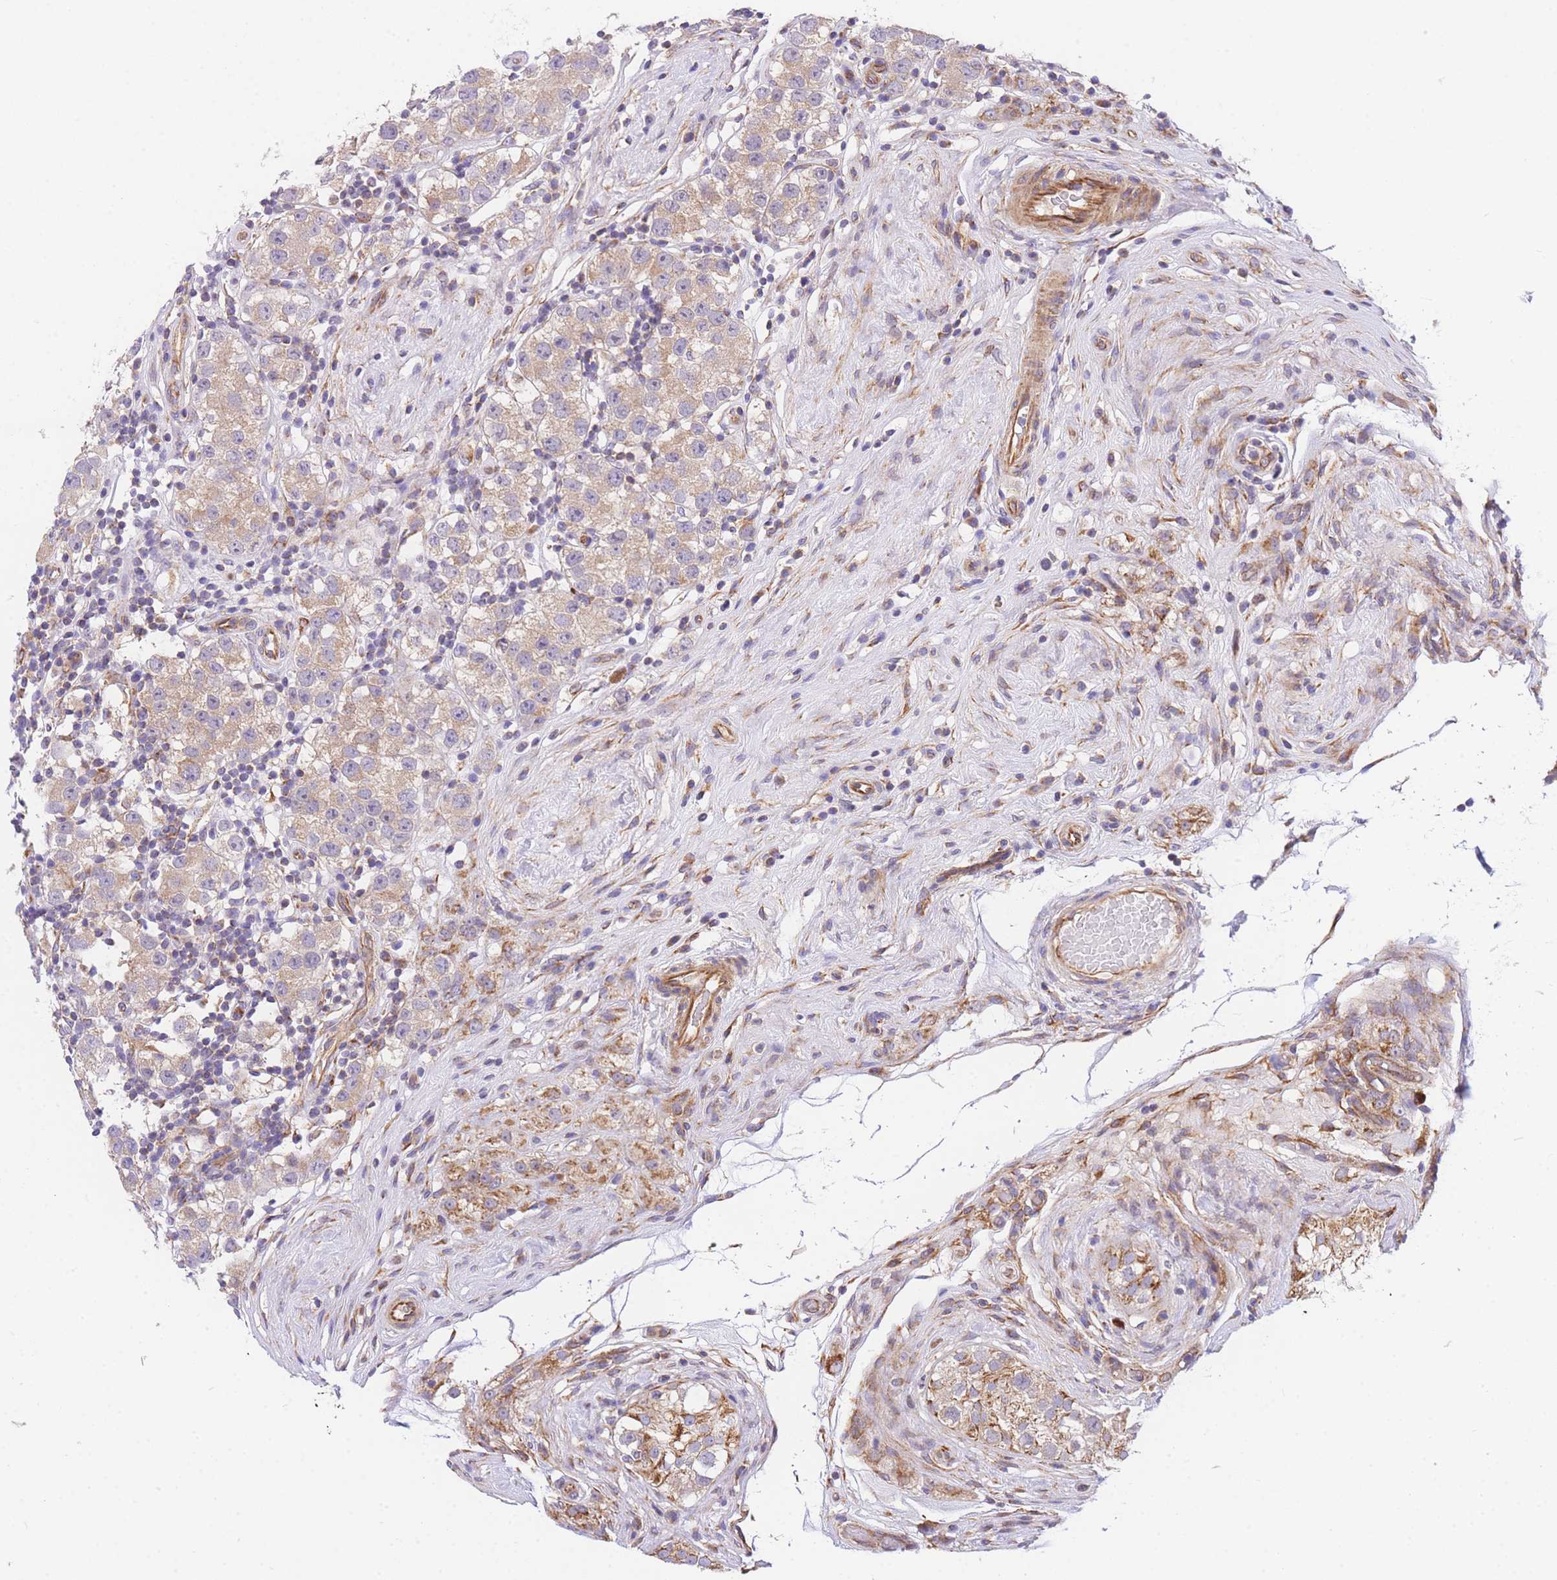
{"staining": {"intensity": "weak", "quantity": ">75%", "location": "cytoplasmic/membranous"}, "tissue": "testis cancer", "cell_type": "Tumor cells", "image_type": "cancer", "snomed": [{"axis": "morphology", "description": "Seminoma, NOS"}, {"axis": "topography", "description": "Testis"}], "caption": "Immunohistochemistry photomicrograph of human testis cancer (seminoma) stained for a protein (brown), which reveals low levels of weak cytoplasmic/membranous positivity in about >75% of tumor cells.", "gene": "MTRES1", "patient": {"sex": "male", "age": 34}}